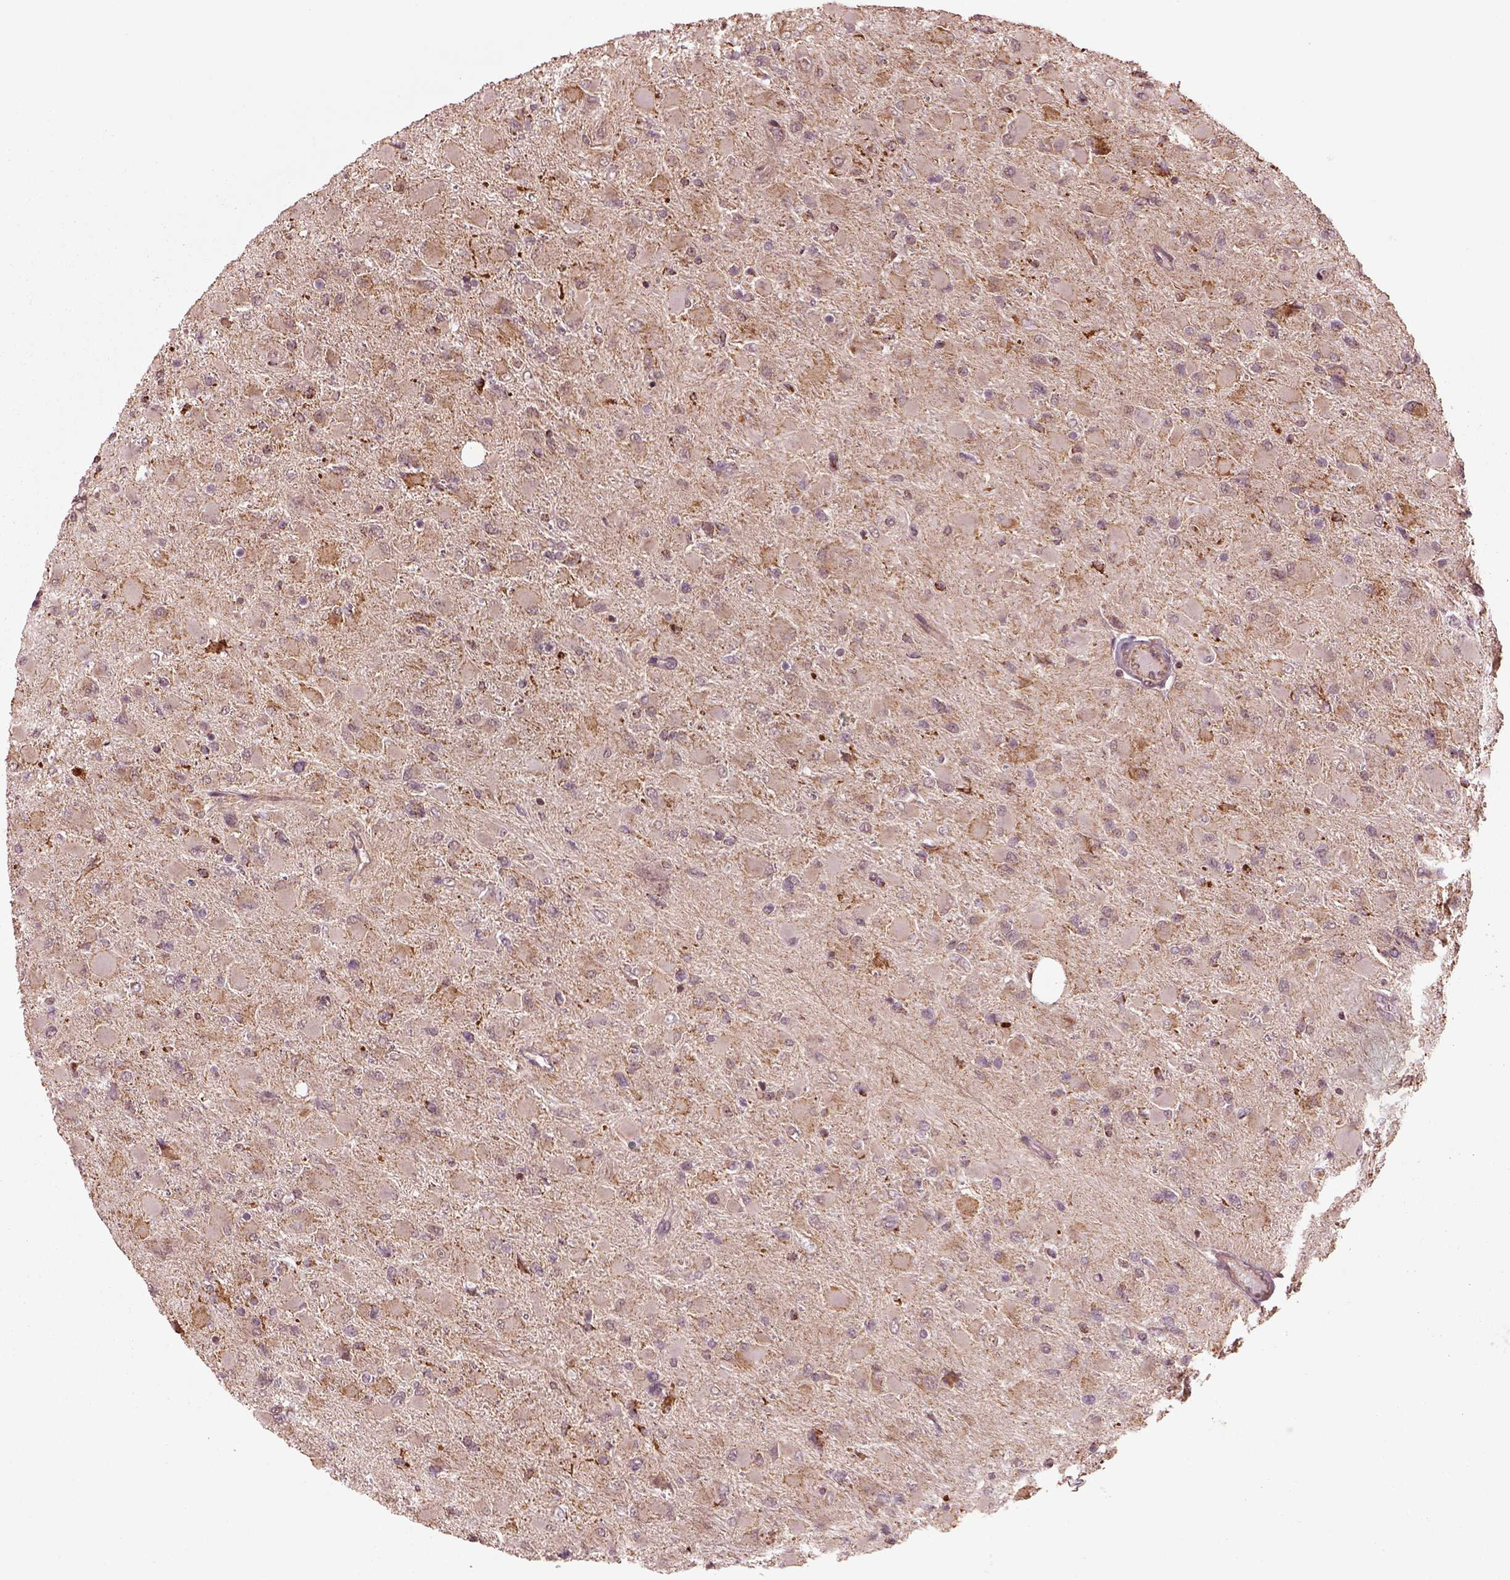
{"staining": {"intensity": "weak", "quantity": "25%-75%", "location": "cytoplasmic/membranous"}, "tissue": "glioma", "cell_type": "Tumor cells", "image_type": "cancer", "snomed": [{"axis": "morphology", "description": "Glioma, malignant, High grade"}, {"axis": "topography", "description": "Cerebral cortex"}], "caption": "Brown immunohistochemical staining in human glioma demonstrates weak cytoplasmic/membranous staining in approximately 25%-75% of tumor cells.", "gene": "SEL1L3", "patient": {"sex": "female", "age": 36}}